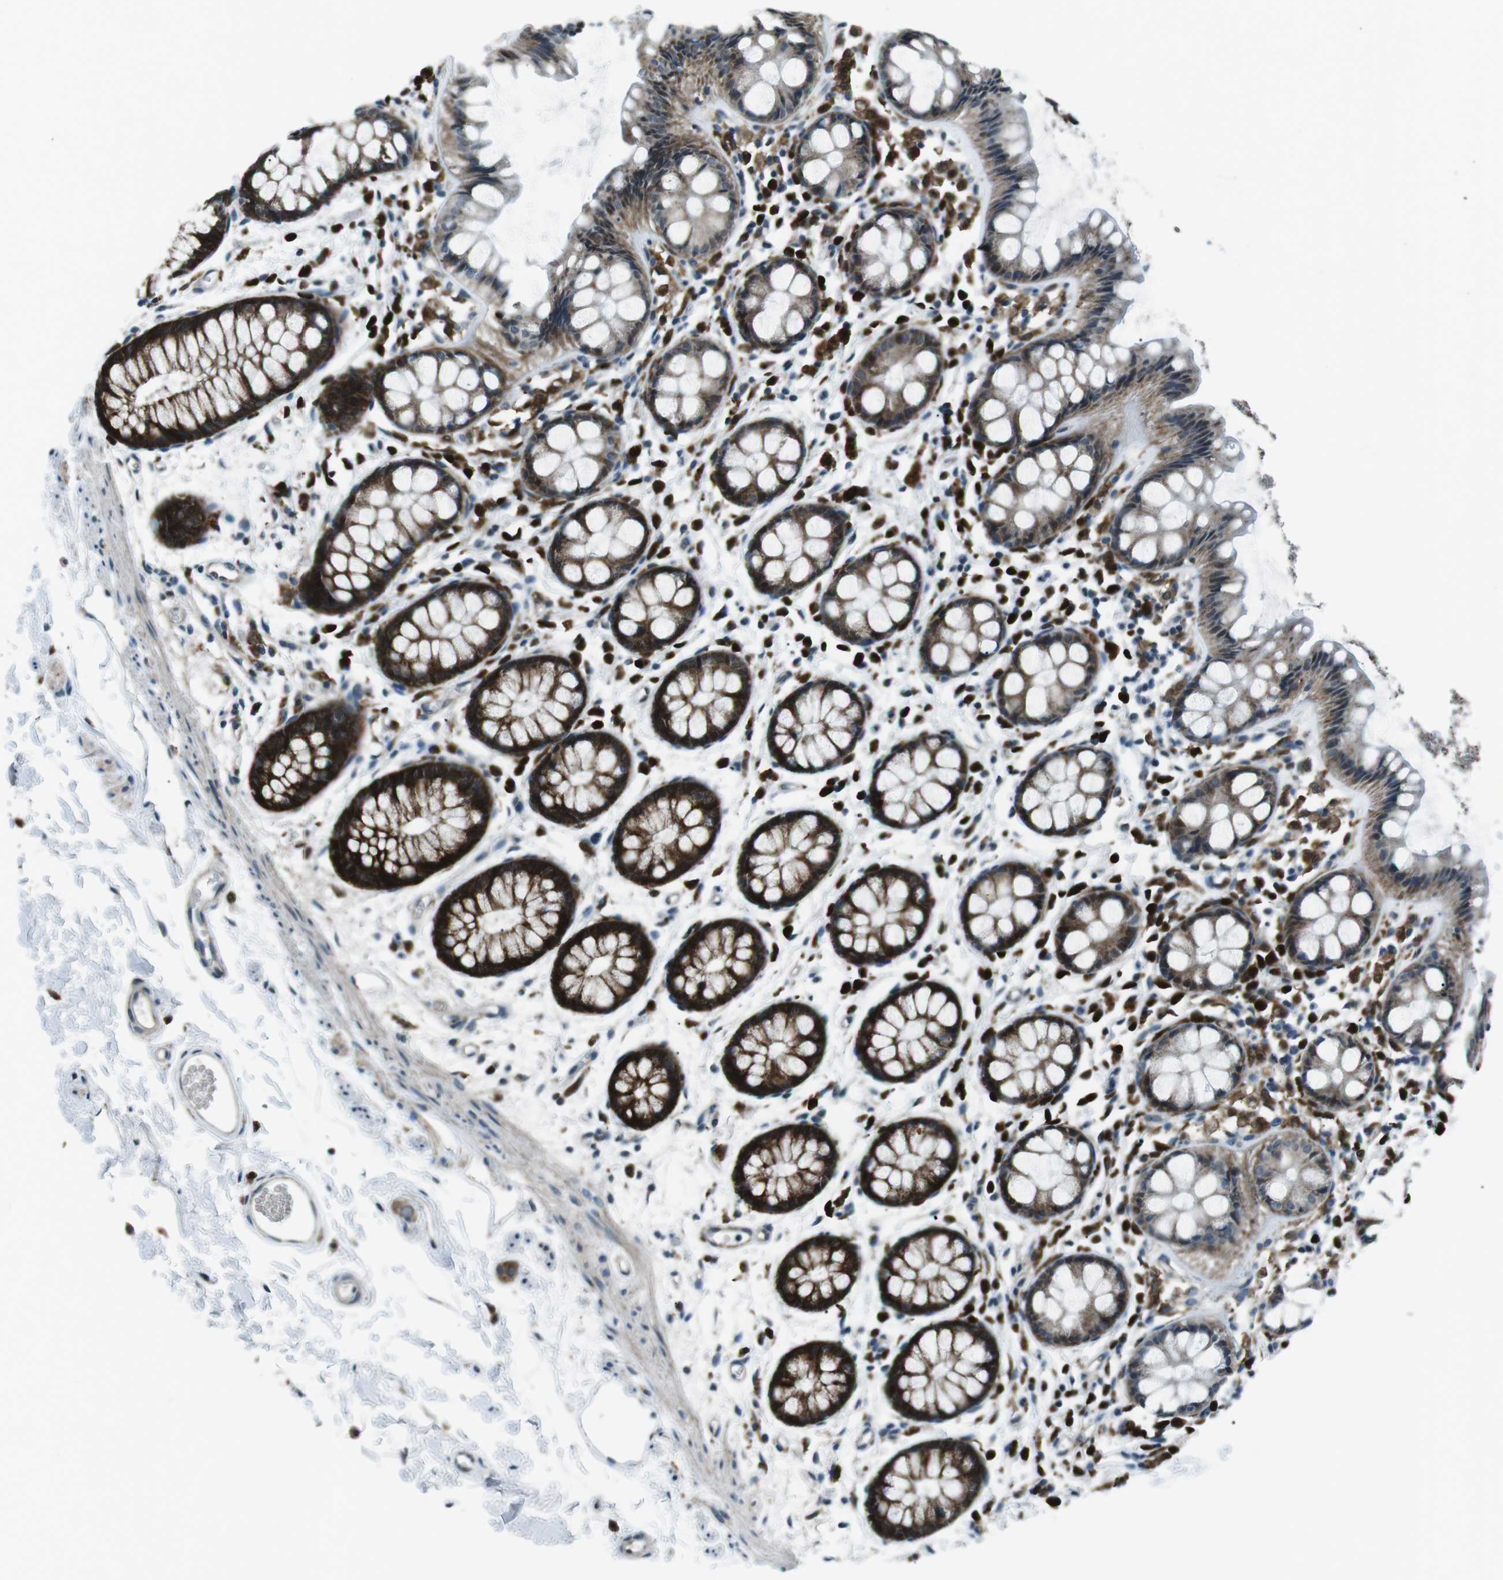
{"staining": {"intensity": "strong", "quantity": ">75%", "location": "cytoplasmic/membranous"}, "tissue": "rectum", "cell_type": "Glandular cells", "image_type": "normal", "snomed": [{"axis": "morphology", "description": "Normal tissue, NOS"}, {"axis": "topography", "description": "Rectum"}], "caption": "Immunohistochemistry (IHC) image of normal rectum: rectum stained using immunohistochemistry (IHC) shows high levels of strong protein expression localized specifically in the cytoplasmic/membranous of glandular cells, appearing as a cytoplasmic/membranous brown color.", "gene": "BLNK", "patient": {"sex": "female", "age": 66}}